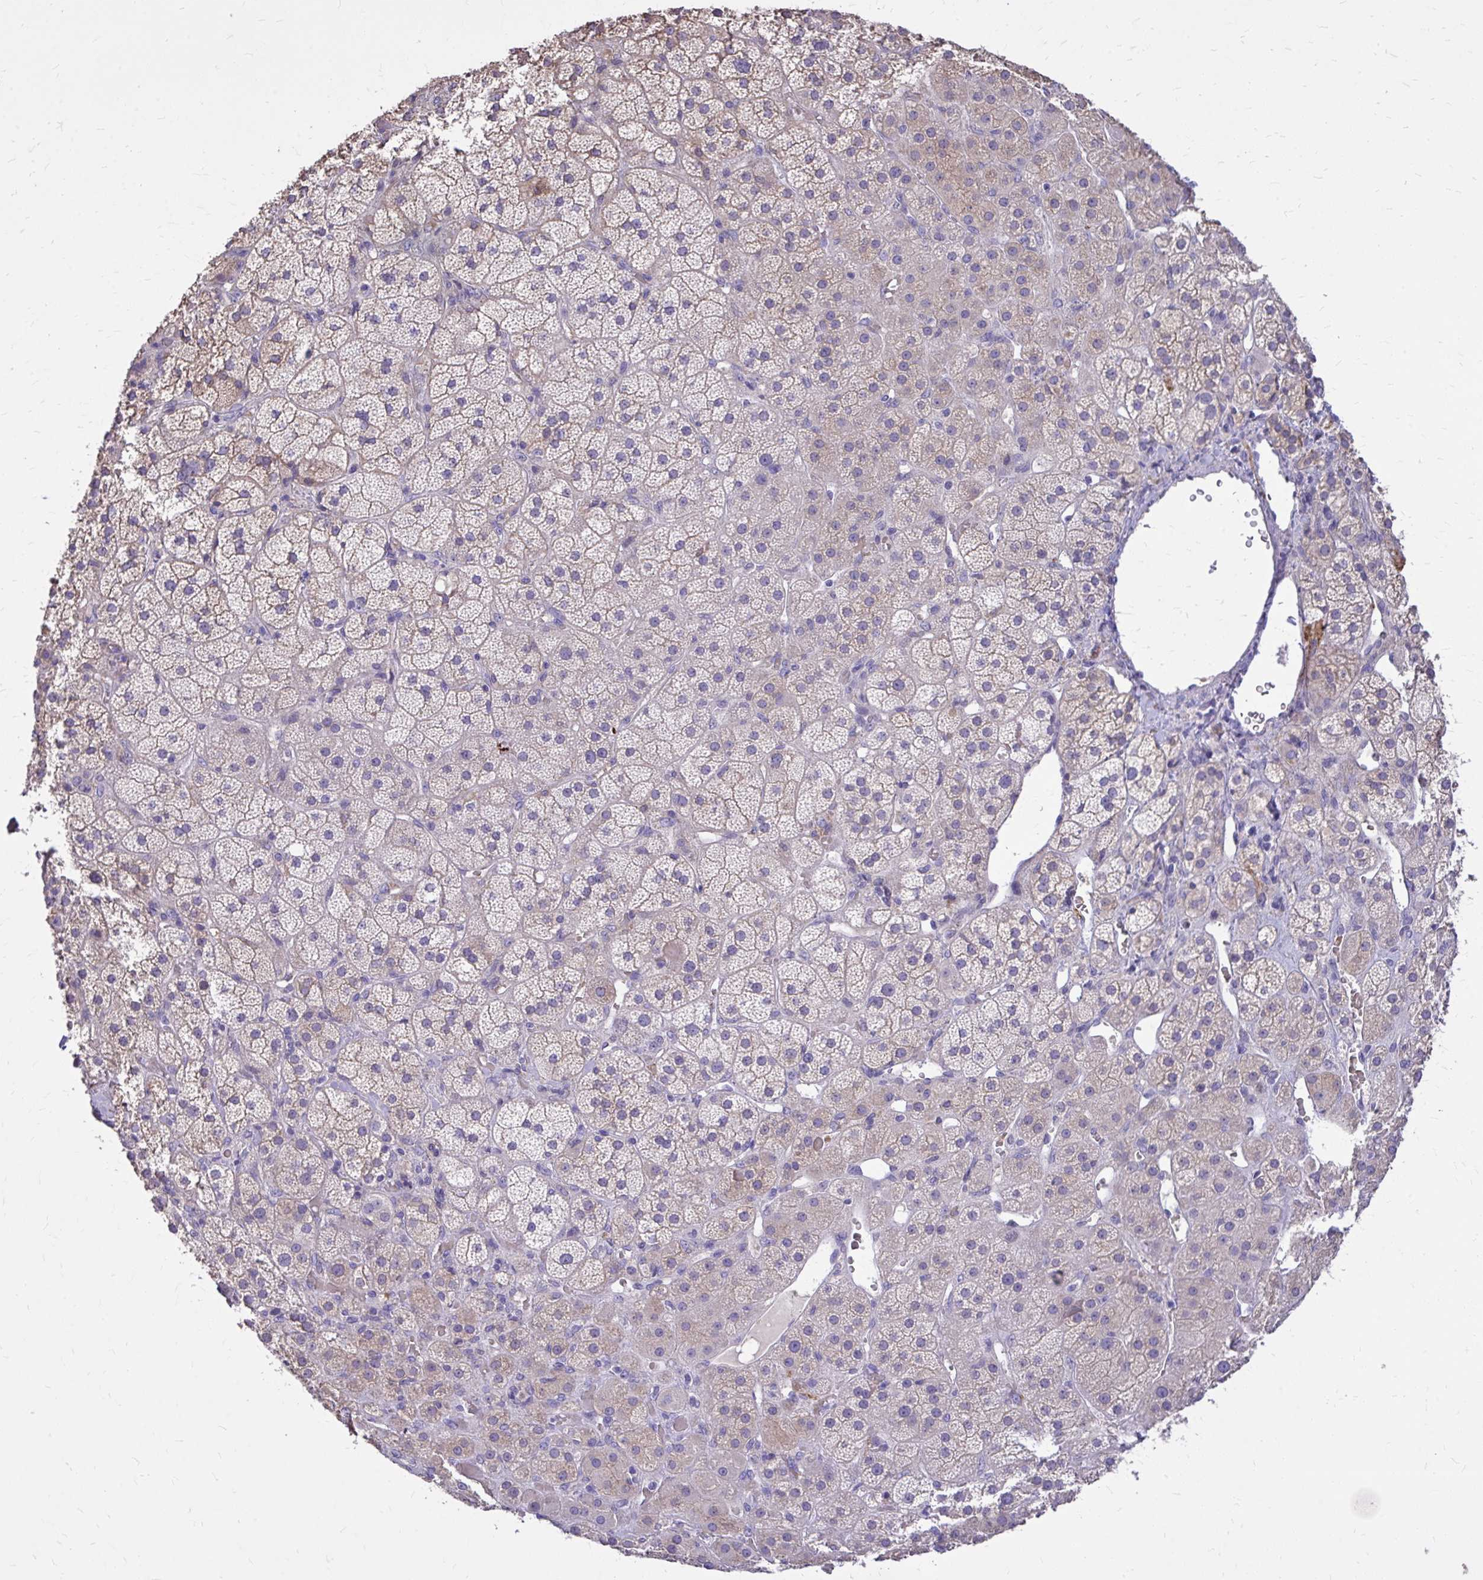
{"staining": {"intensity": "weak", "quantity": "<25%", "location": "cytoplasmic/membranous"}, "tissue": "adrenal gland", "cell_type": "Glandular cells", "image_type": "normal", "snomed": [{"axis": "morphology", "description": "Normal tissue, NOS"}, {"axis": "topography", "description": "Adrenal gland"}], "caption": "Immunohistochemistry of benign human adrenal gland exhibits no expression in glandular cells. The staining is performed using DAB (3,3'-diaminobenzidine) brown chromogen with nuclei counter-stained in using hematoxylin.", "gene": "EPB41L1", "patient": {"sex": "male", "age": 57}}